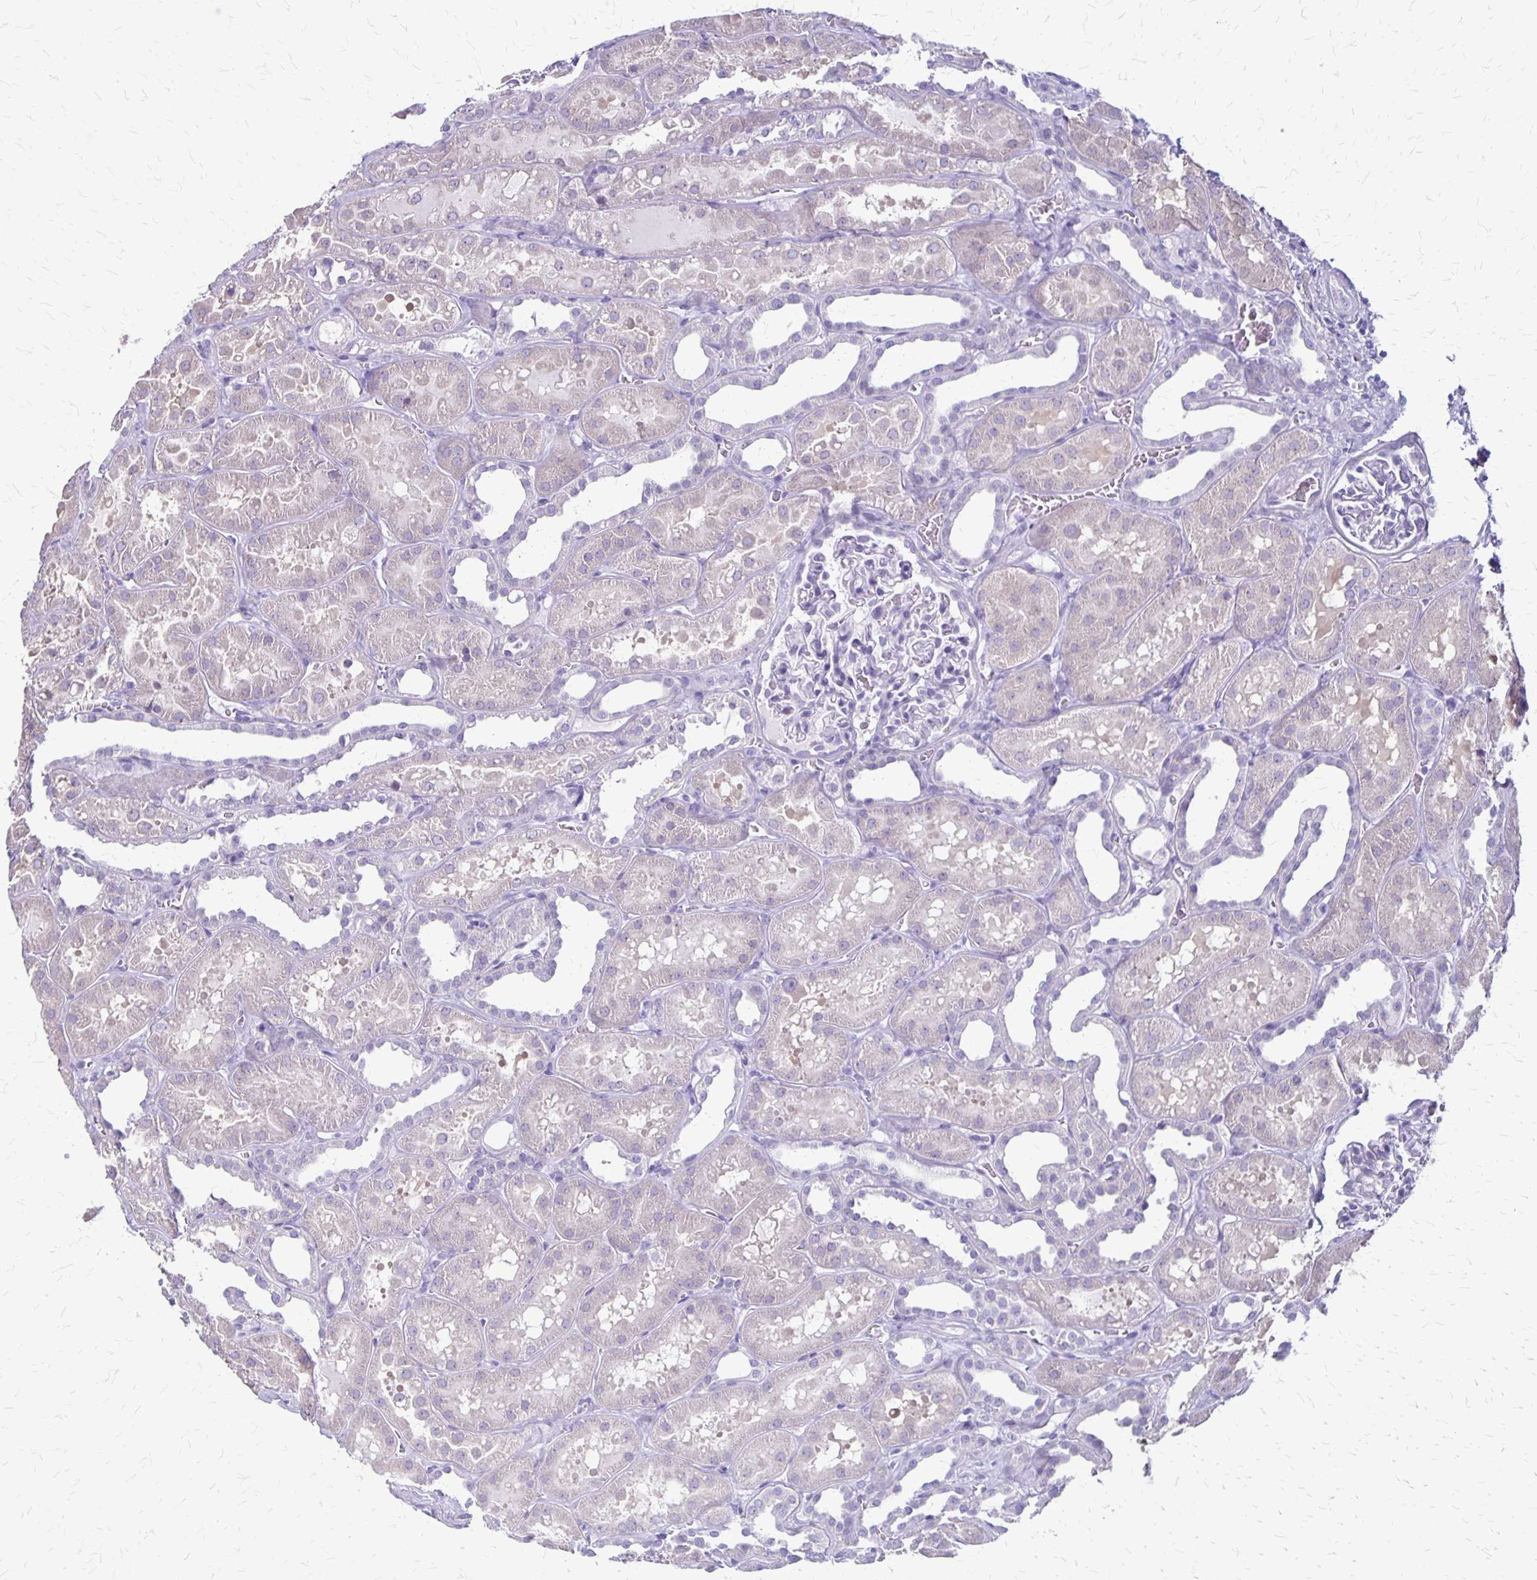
{"staining": {"intensity": "negative", "quantity": "none", "location": "none"}, "tissue": "kidney", "cell_type": "Cells in glomeruli", "image_type": "normal", "snomed": [{"axis": "morphology", "description": "Normal tissue, NOS"}, {"axis": "topography", "description": "Kidney"}], "caption": "The photomicrograph exhibits no significant positivity in cells in glomeruli of kidney.", "gene": "PLXNB3", "patient": {"sex": "female", "age": 41}}